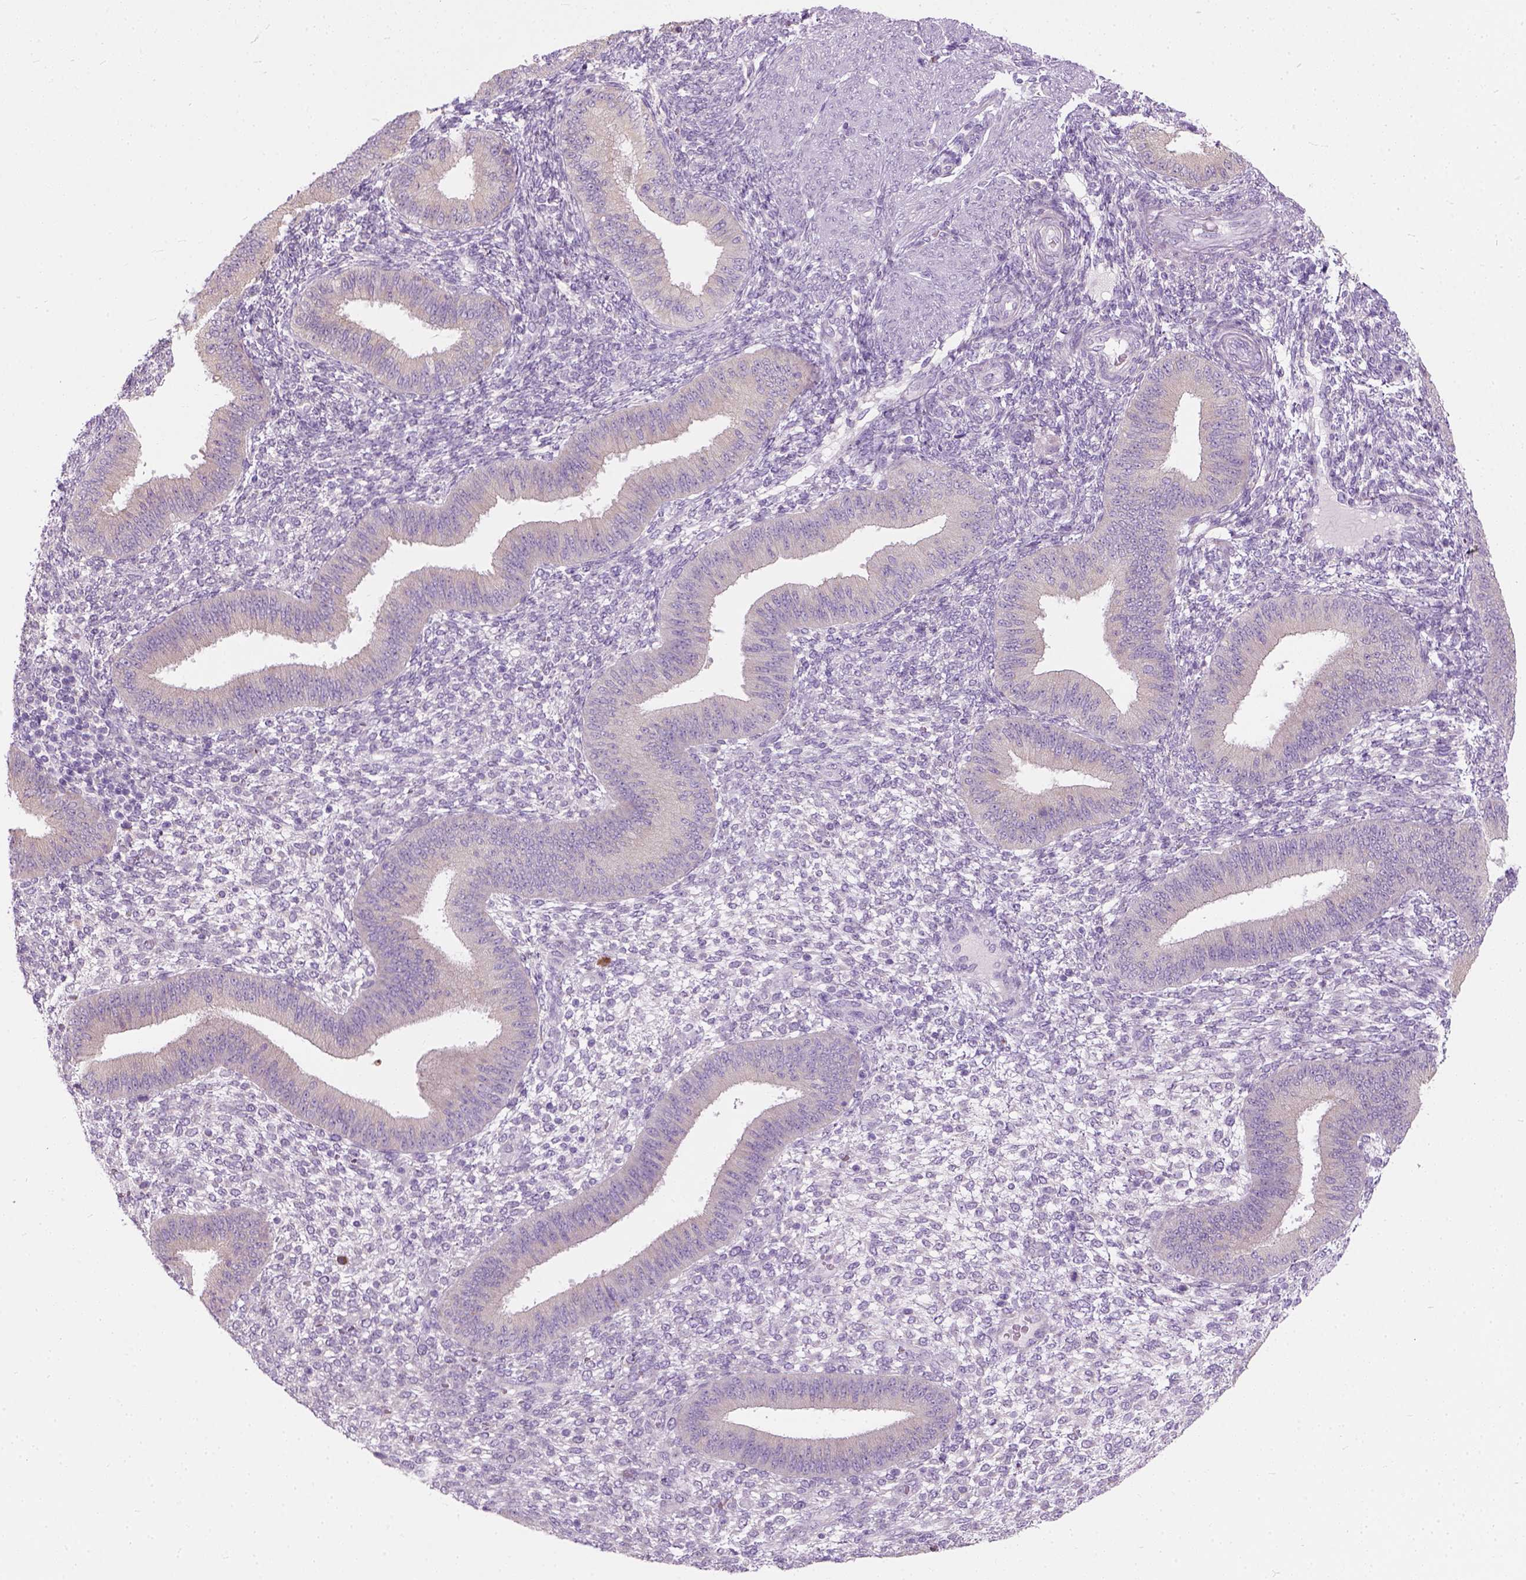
{"staining": {"intensity": "negative", "quantity": "none", "location": "none"}, "tissue": "endometrium", "cell_type": "Cells in endometrial stroma", "image_type": "normal", "snomed": [{"axis": "morphology", "description": "Normal tissue, NOS"}, {"axis": "topography", "description": "Endometrium"}], "caption": "Immunohistochemistry (IHC) micrograph of unremarkable endometrium stained for a protein (brown), which shows no expression in cells in endometrial stroma.", "gene": "TRIM72", "patient": {"sex": "female", "age": 39}}